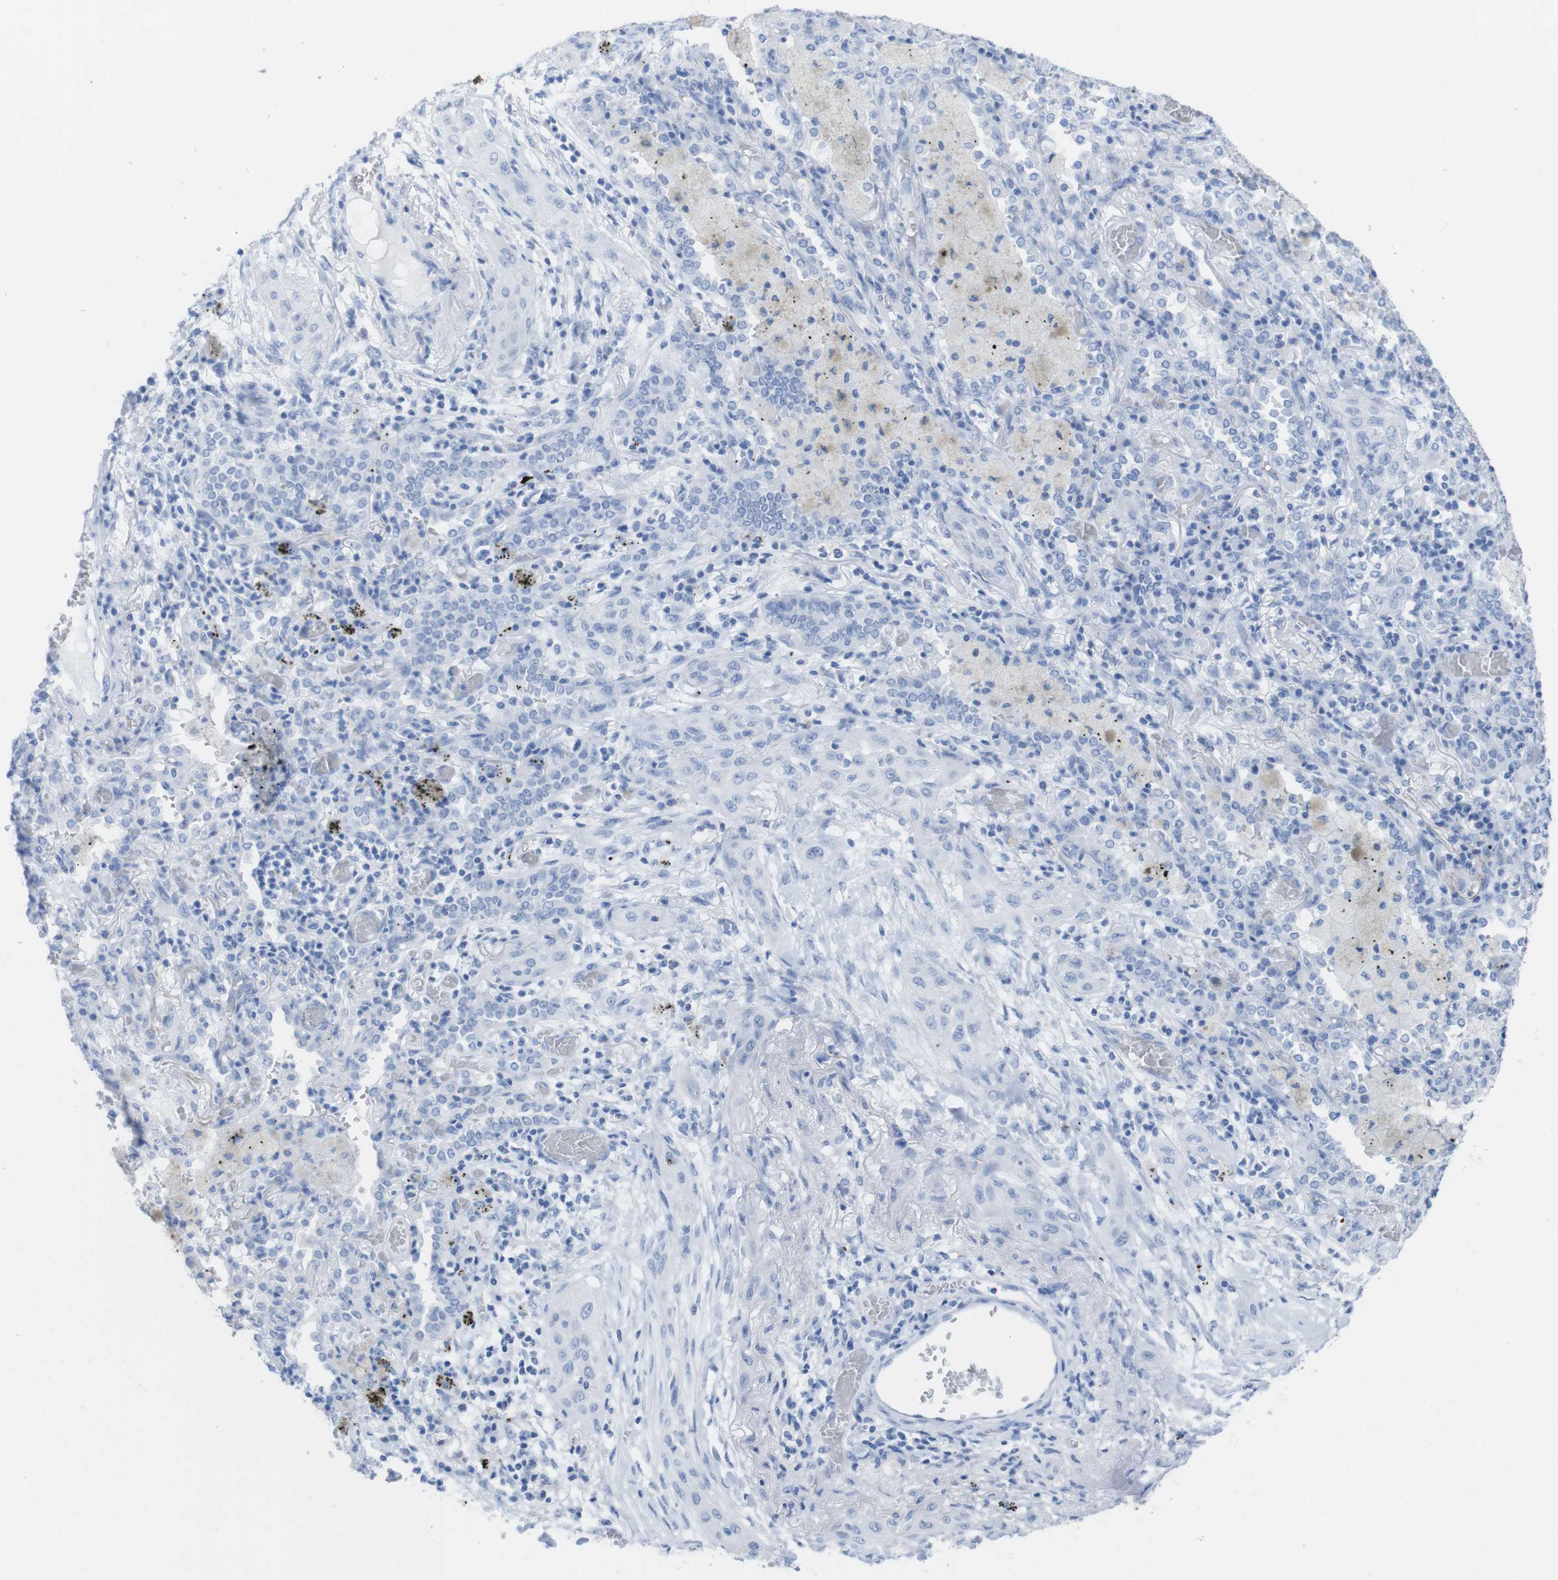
{"staining": {"intensity": "negative", "quantity": "none", "location": "none"}, "tissue": "lung cancer", "cell_type": "Tumor cells", "image_type": "cancer", "snomed": [{"axis": "morphology", "description": "Squamous cell carcinoma, NOS"}, {"axis": "topography", "description": "Lung"}], "caption": "Lung cancer was stained to show a protein in brown. There is no significant staining in tumor cells.", "gene": "MYH7", "patient": {"sex": "female", "age": 47}}